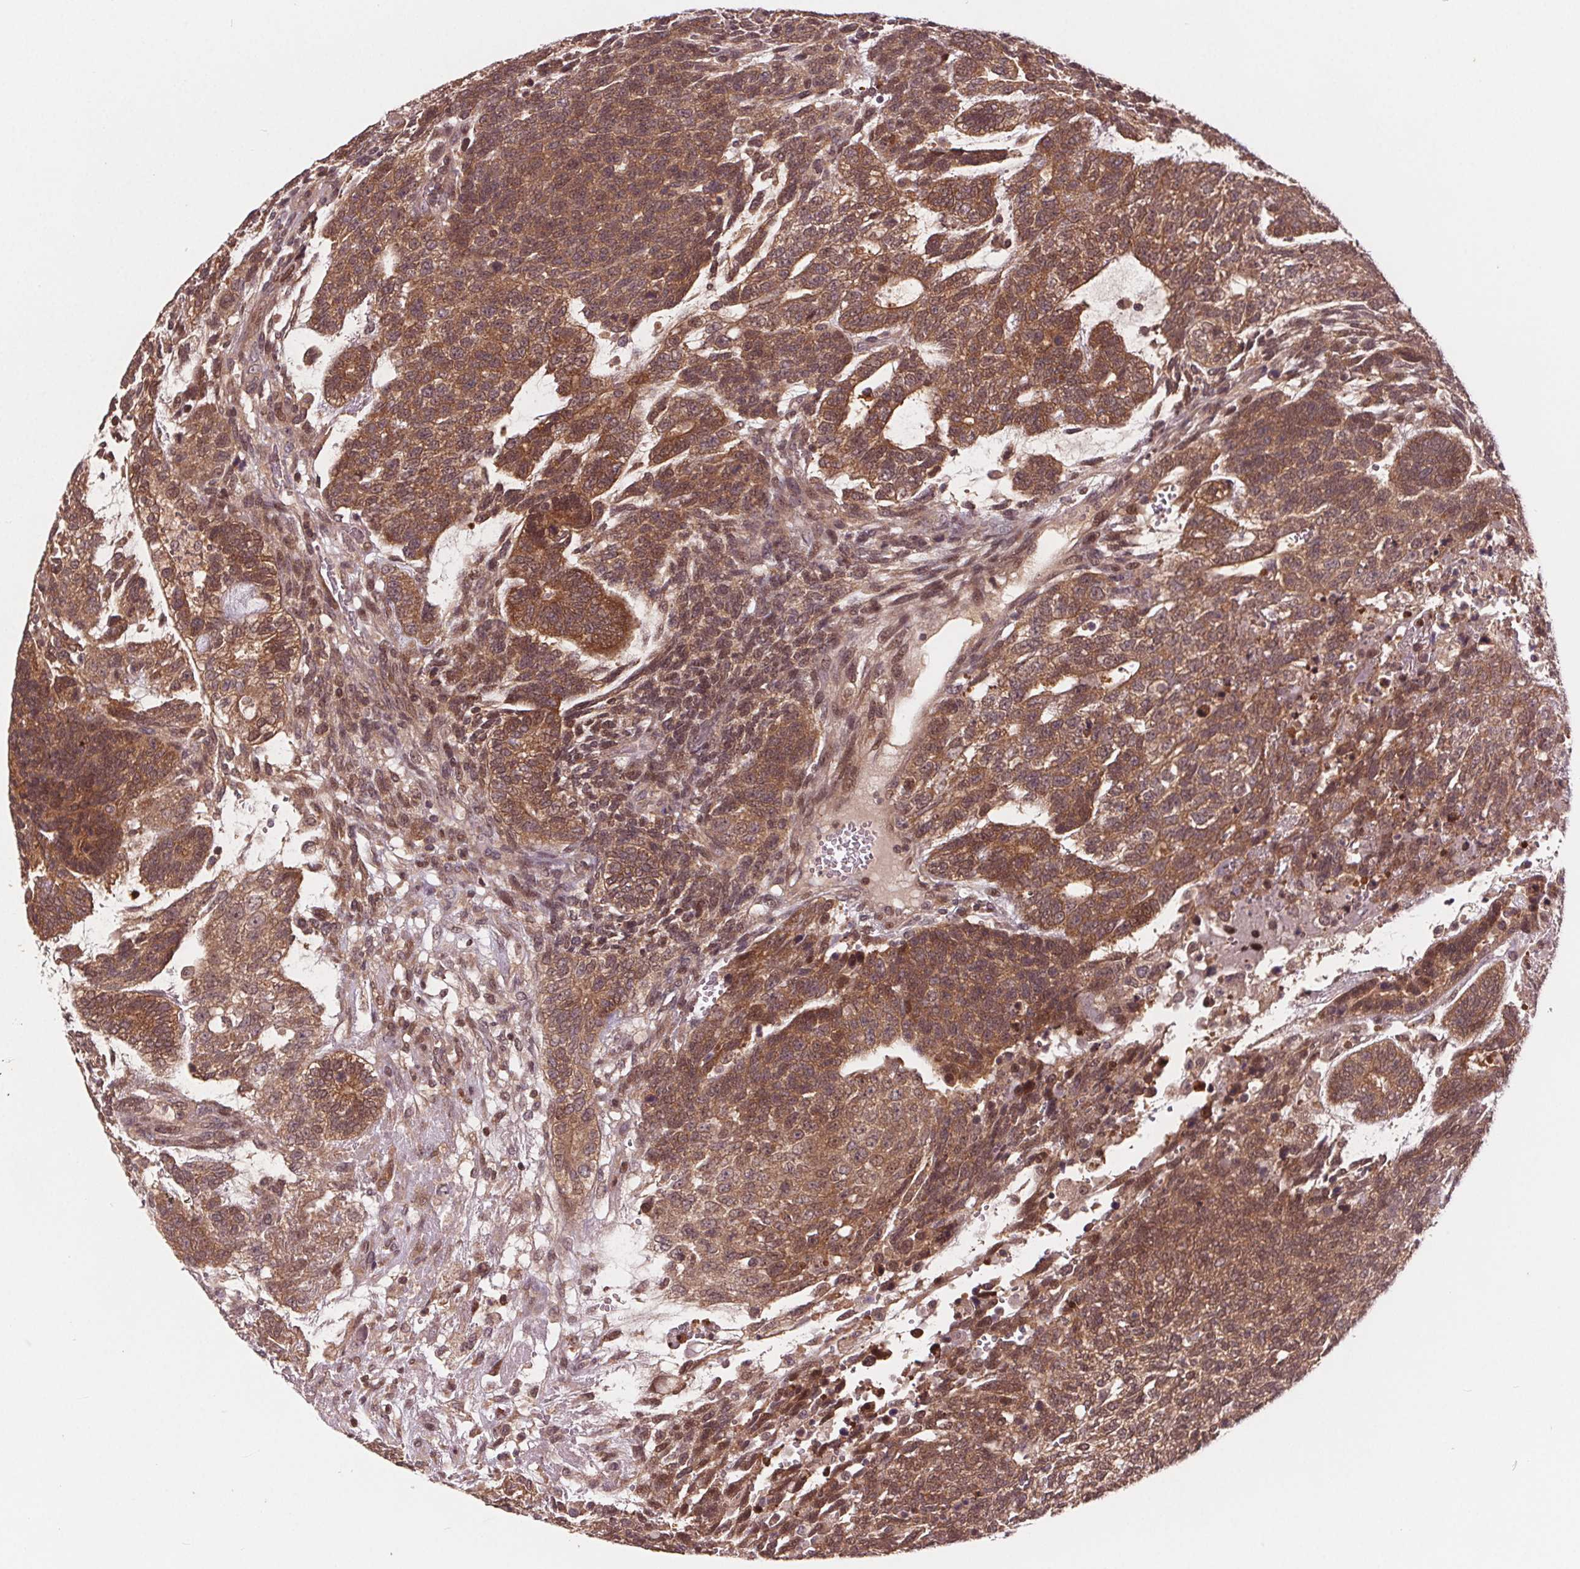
{"staining": {"intensity": "moderate", "quantity": ">75%", "location": "cytoplasmic/membranous,nuclear"}, "tissue": "testis cancer", "cell_type": "Tumor cells", "image_type": "cancer", "snomed": [{"axis": "morphology", "description": "Carcinoma, Embryonal, NOS"}, {"axis": "topography", "description": "Testis"}], "caption": "IHC (DAB (3,3'-diaminobenzidine)) staining of embryonal carcinoma (testis) demonstrates moderate cytoplasmic/membranous and nuclear protein expression in about >75% of tumor cells. (DAB (3,3'-diaminobenzidine) IHC, brown staining for protein, blue staining for nuclei).", "gene": "HIF1AN", "patient": {"sex": "male", "age": 23}}